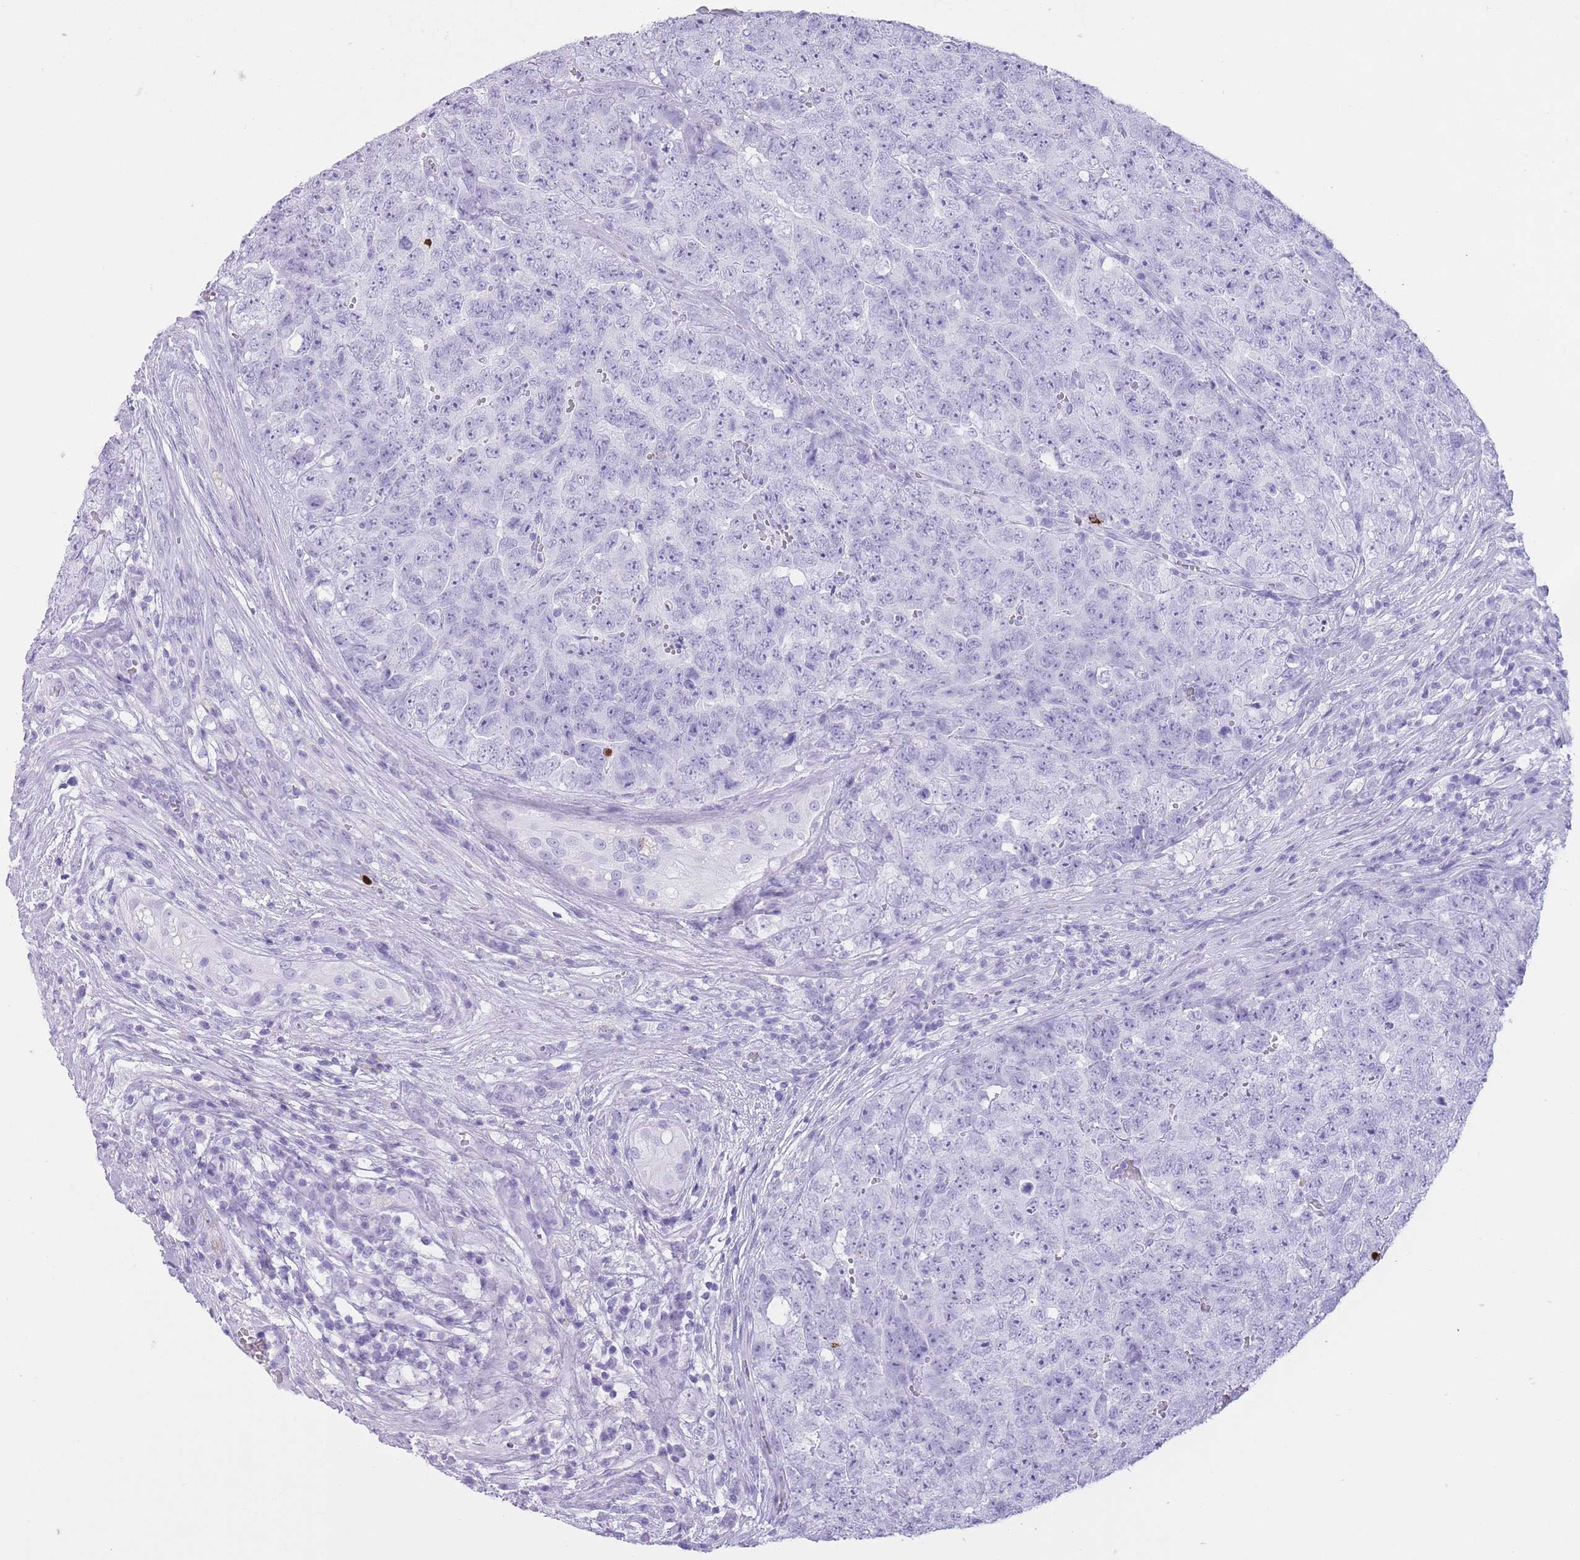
{"staining": {"intensity": "negative", "quantity": "none", "location": "none"}, "tissue": "testis cancer", "cell_type": "Tumor cells", "image_type": "cancer", "snomed": [{"axis": "morphology", "description": "Seminoma, NOS"}, {"axis": "morphology", "description": "Teratoma, malignant, NOS"}, {"axis": "topography", "description": "Testis"}], "caption": "Immunohistochemistry (IHC) image of neoplastic tissue: human testis cancer stained with DAB reveals no significant protein expression in tumor cells. (Brightfield microscopy of DAB (3,3'-diaminobenzidine) immunohistochemistry (IHC) at high magnification).", "gene": "OR4F21", "patient": {"sex": "male", "age": 34}}